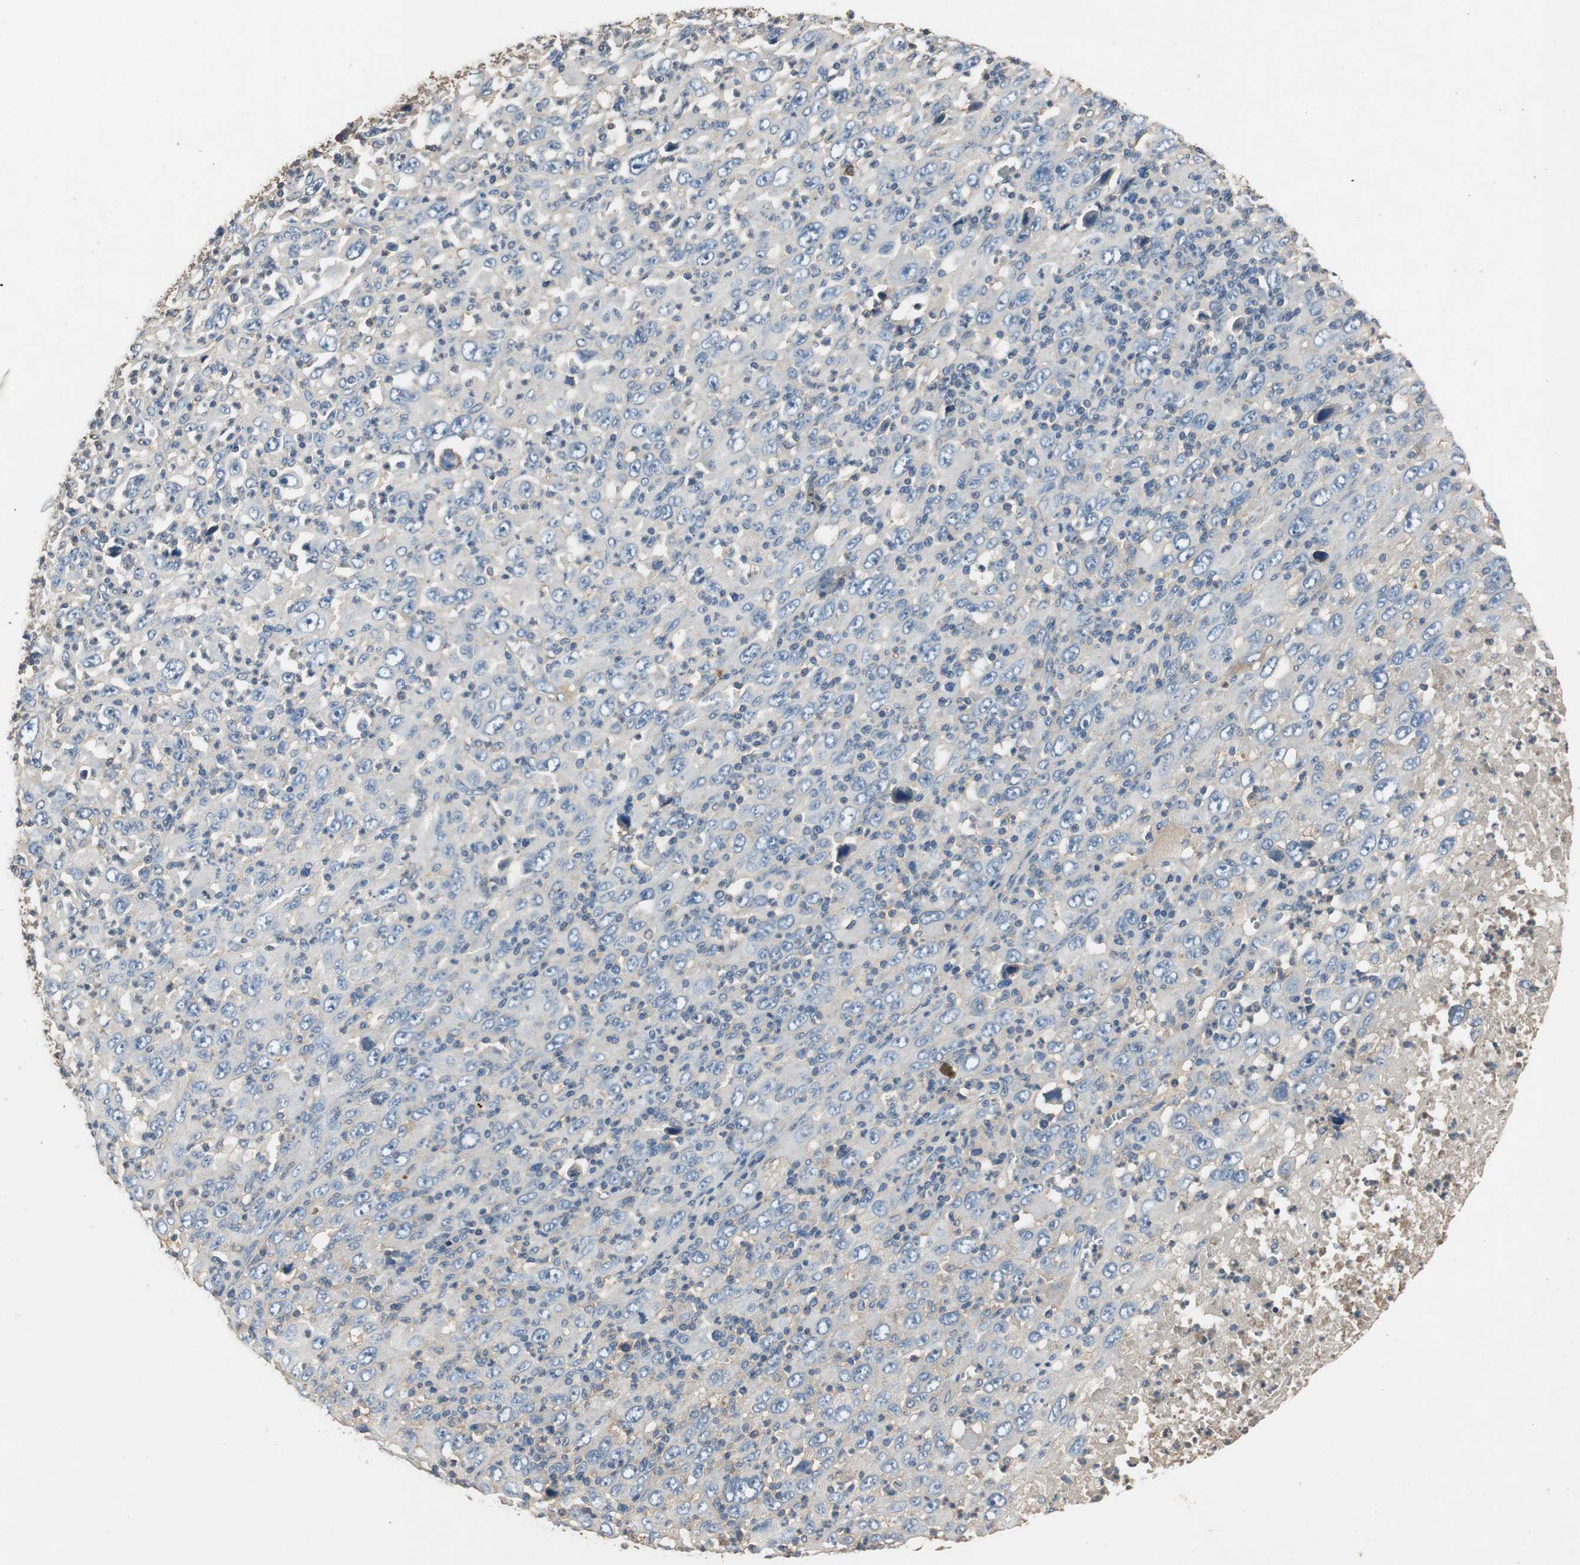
{"staining": {"intensity": "weak", "quantity": "25%-75%", "location": "cytoplasmic/membranous"}, "tissue": "melanoma", "cell_type": "Tumor cells", "image_type": "cancer", "snomed": [{"axis": "morphology", "description": "Malignant melanoma, Metastatic site"}, {"axis": "topography", "description": "Skin"}], "caption": "Immunohistochemistry (IHC) micrograph of human malignant melanoma (metastatic site) stained for a protein (brown), which shows low levels of weak cytoplasmic/membranous staining in about 25%-75% of tumor cells.", "gene": "TNFRSF14", "patient": {"sex": "female", "age": 56}}